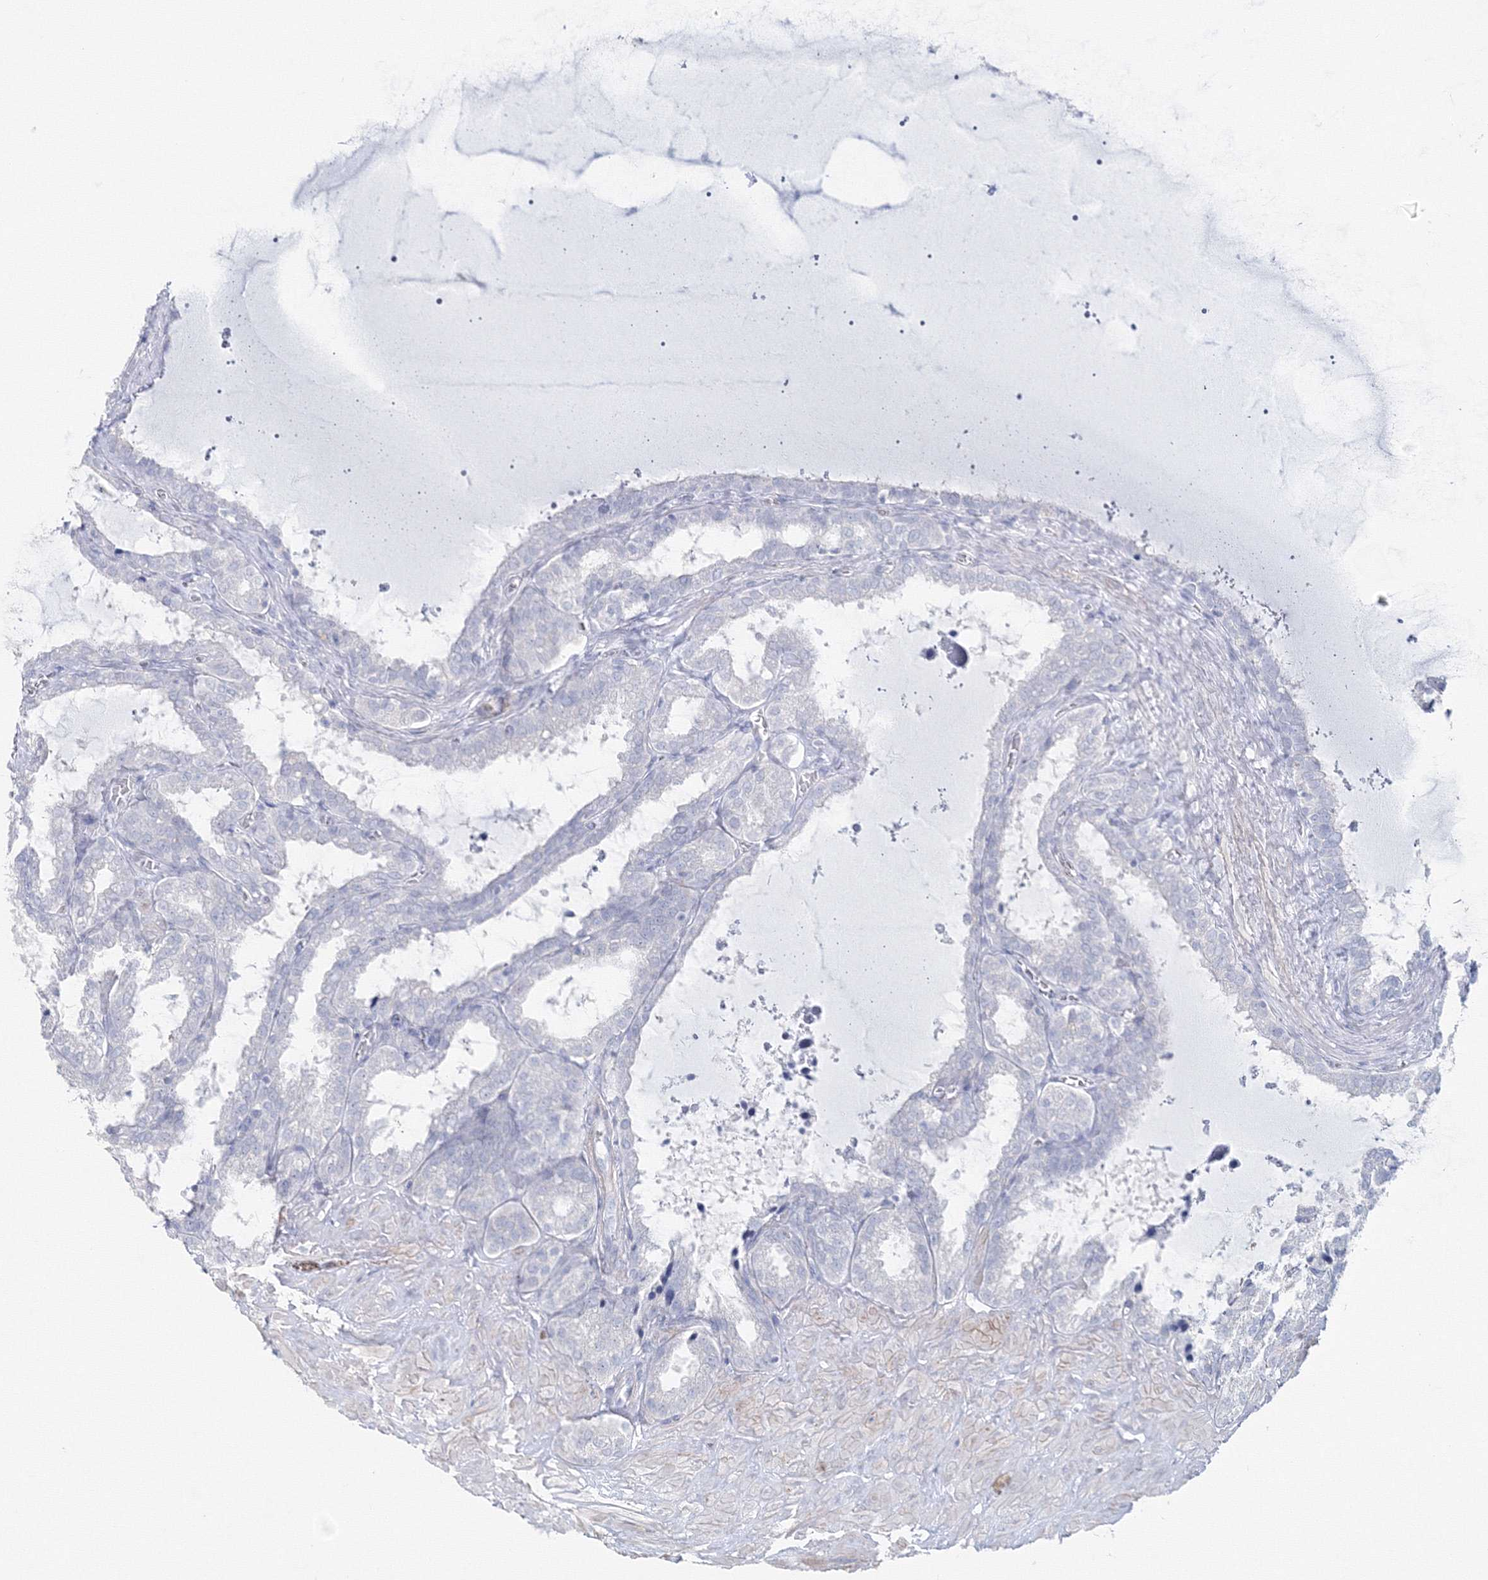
{"staining": {"intensity": "negative", "quantity": "none", "location": "none"}, "tissue": "seminal vesicle", "cell_type": "Glandular cells", "image_type": "normal", "snomed": [{"axis": "morphology", "description": "Normal tissue, NOS"}, {"axis": "topography", "description": "Seminal veicle"}], "caption": "Benign seminal vesicle was stained to show a protein in brown. There is no significant expression in glandular cells. (DAB (3,3'-diaminobenzidine) immunohistochemistry (IHC) visualized using brightfield microscopy, high magnification).", "gene": "GCKR", "patient": {"sex": "male", "age": 46}}